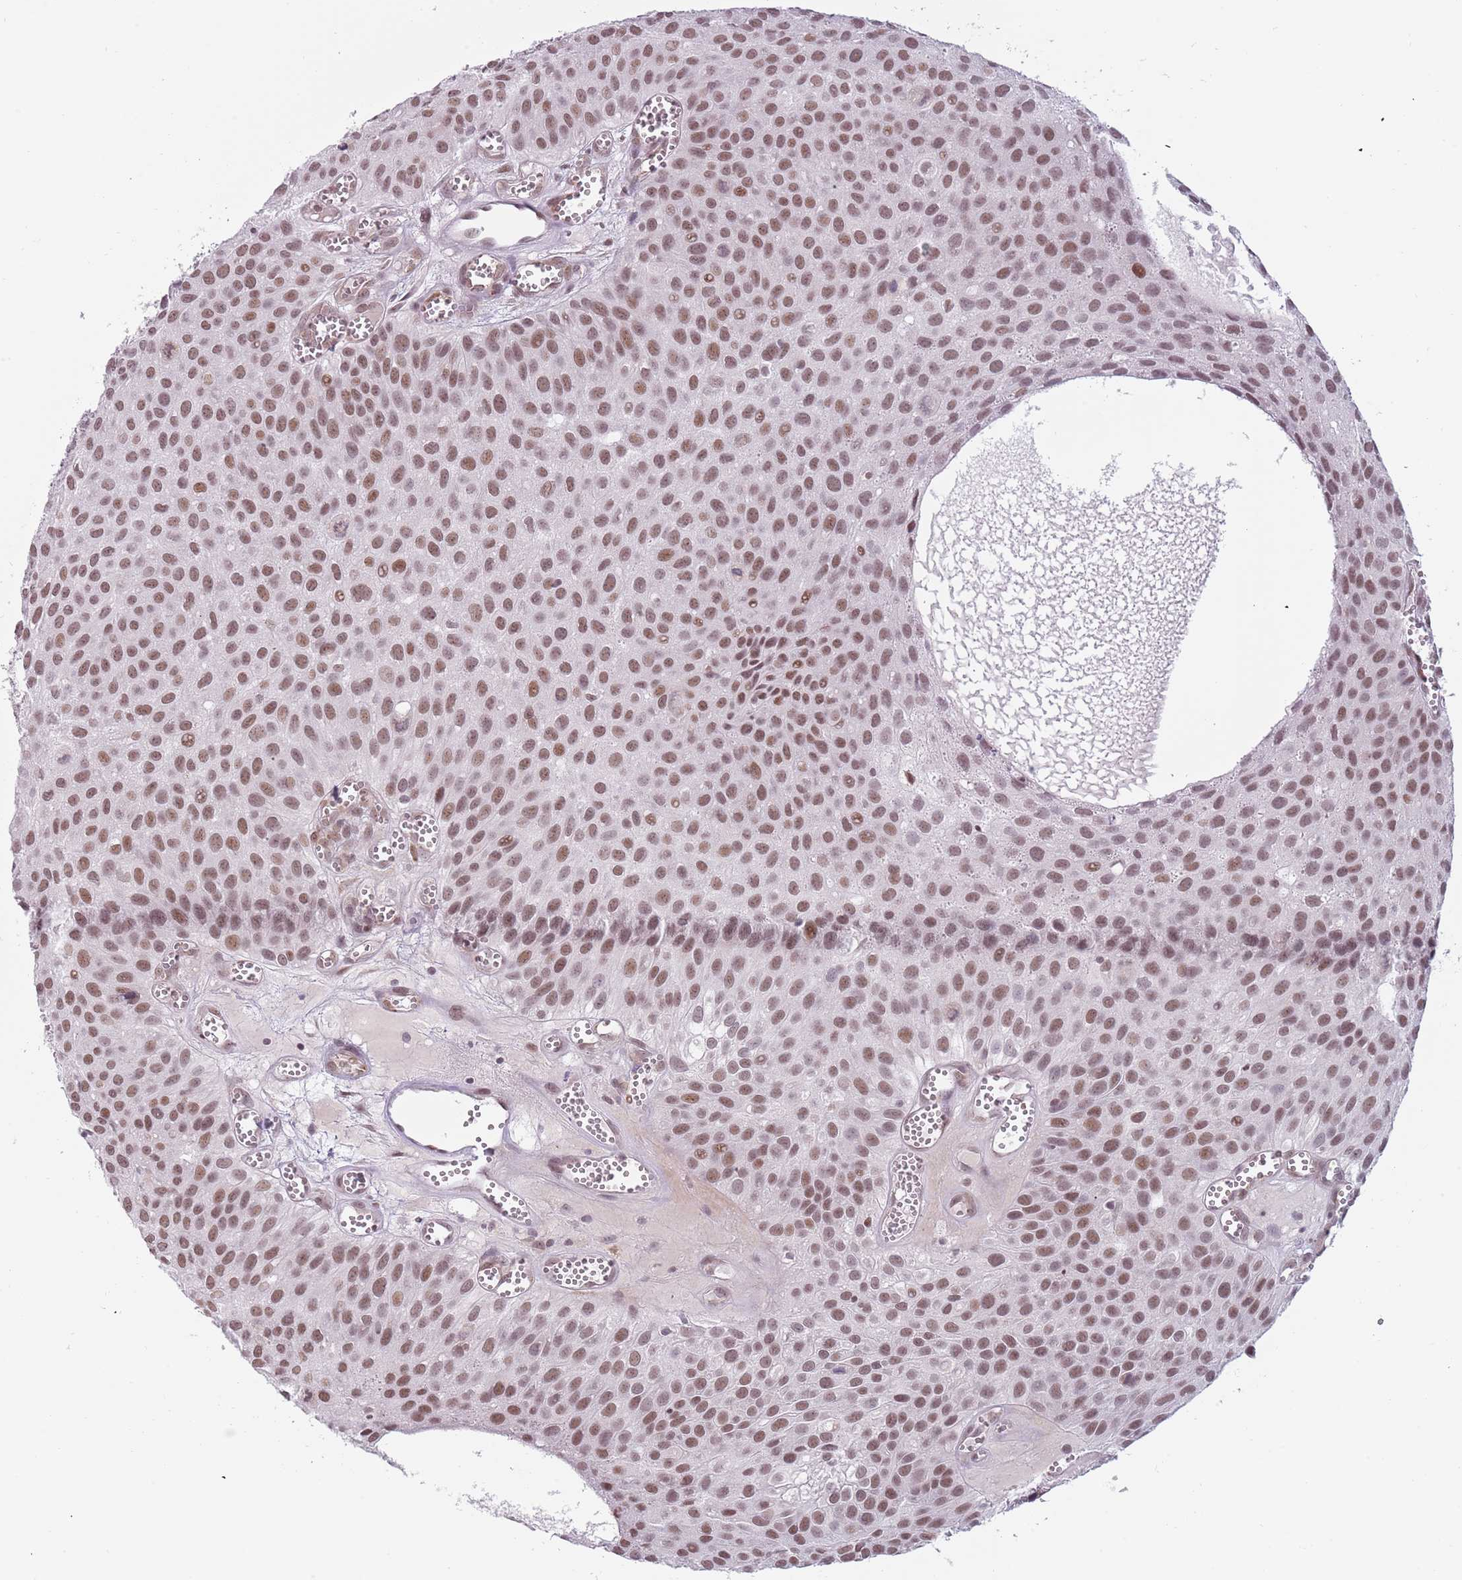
{"staining": {"intensity": "moderate", "quantity": ">75%", "location": "nuclear"}, "tissue": "urothelial cancer", "cell_type": "Tumor cells", "image_type": "cancer", "snomed": [{"axis": "morphology", "description": "Urothelial carcinoma, Low grade"}, {"axis": "topography", "description": "Urinary bladder"}], "caption": "The image shows immunohistochemical staining of urothelial cancer. There is moderate nuclear expression is appreciated in approximately >75% of tumor cells.", "gene": "REXO4", "patient": {"sex": "male", "age": 88}}